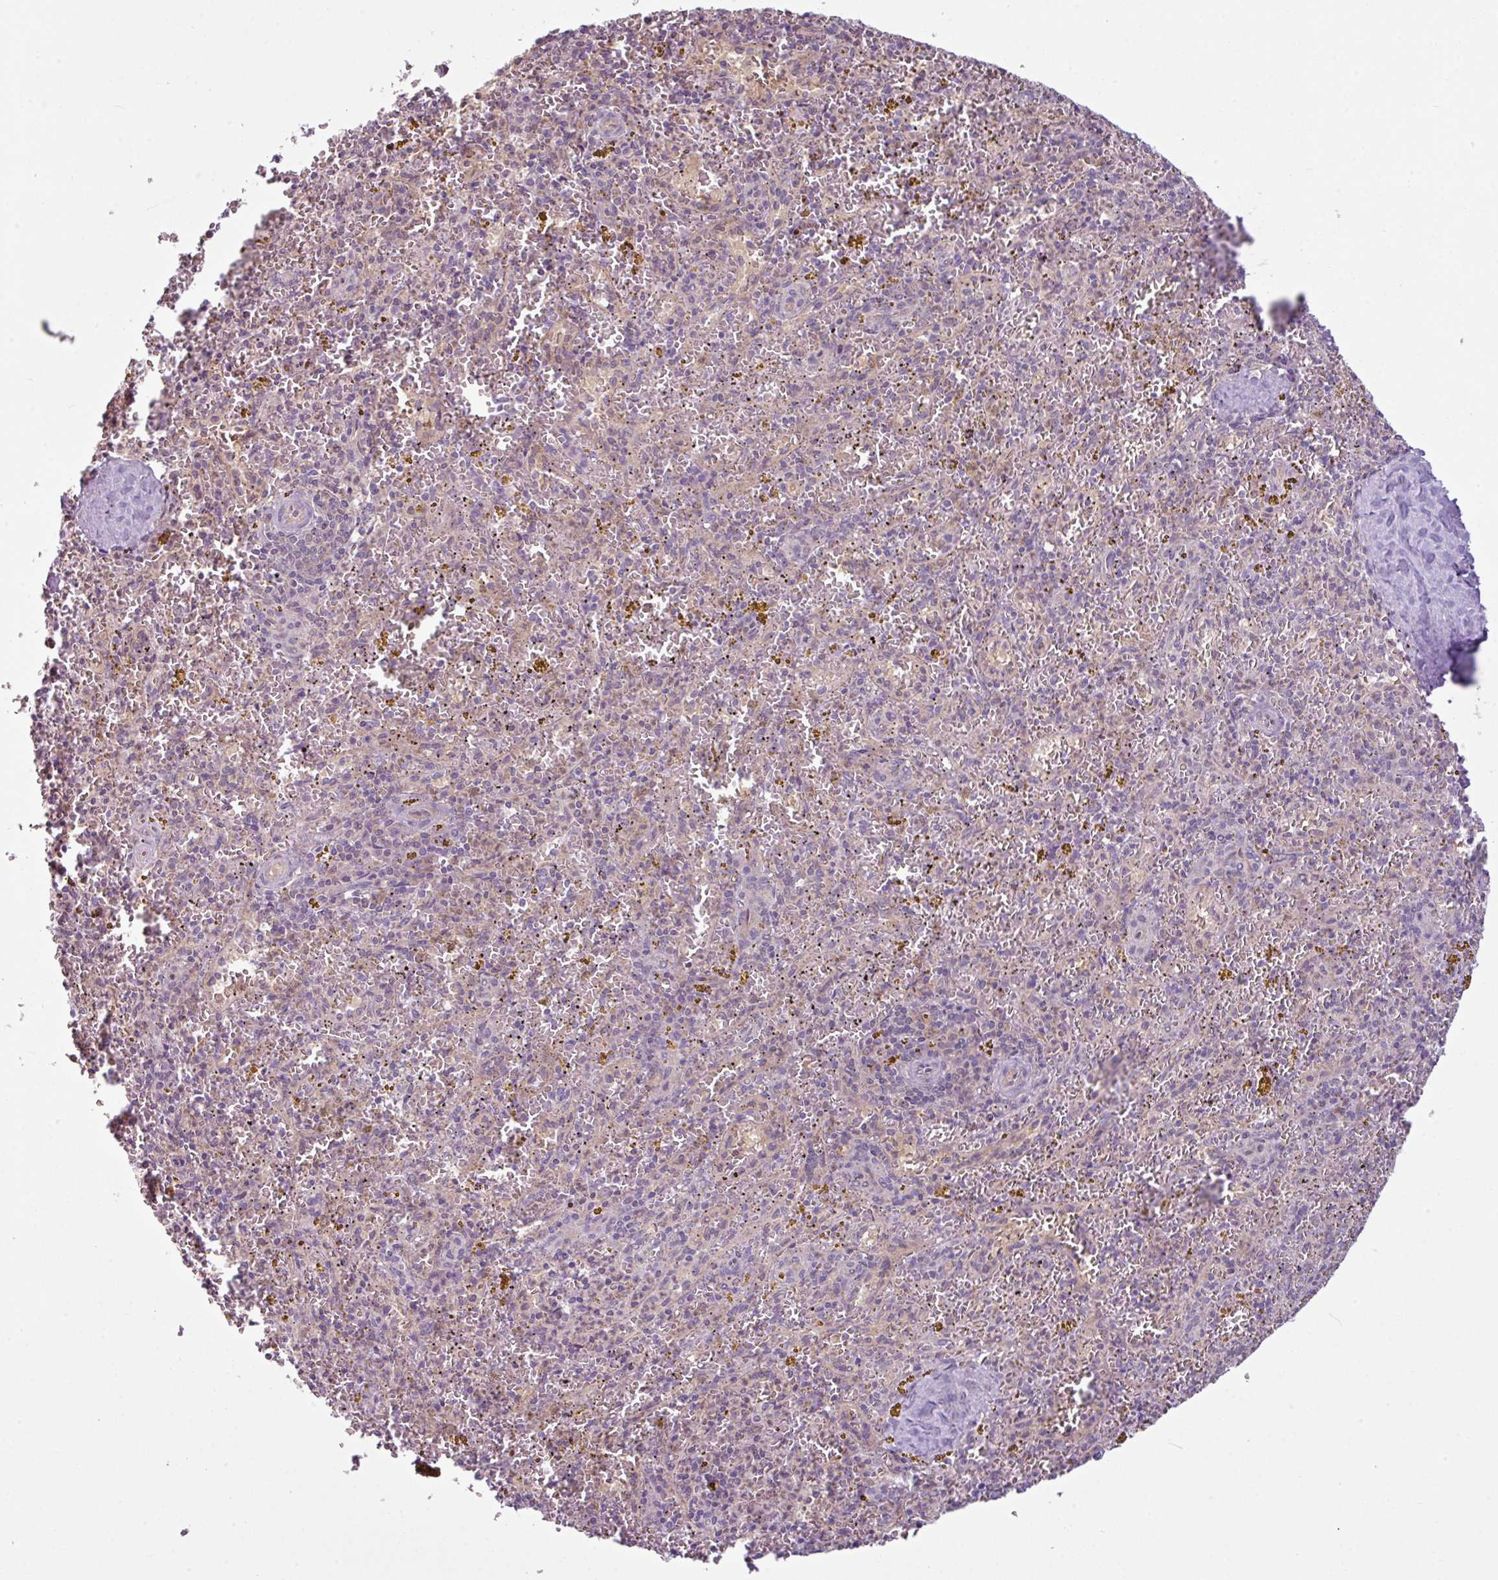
{"staining": {"intensity": "negative", "quantity": "none", "location": "none"}, "tissue": "spleen", "cell_type": "Cells in red pulp", "image_type": "normal", "snomed": [{"axis": "morphology", "description": "Normal tissue, NOS"}, {"axis": "topography", "description": "Spleen"}], "caption": "High power microscopy histopathology image of an IHC photomicrograph of unremarkable spleen, revealing no significant positivity in cells in red pulp.", "gene": "TTLL12", "patient": {"sex": "male", "age": 57}}